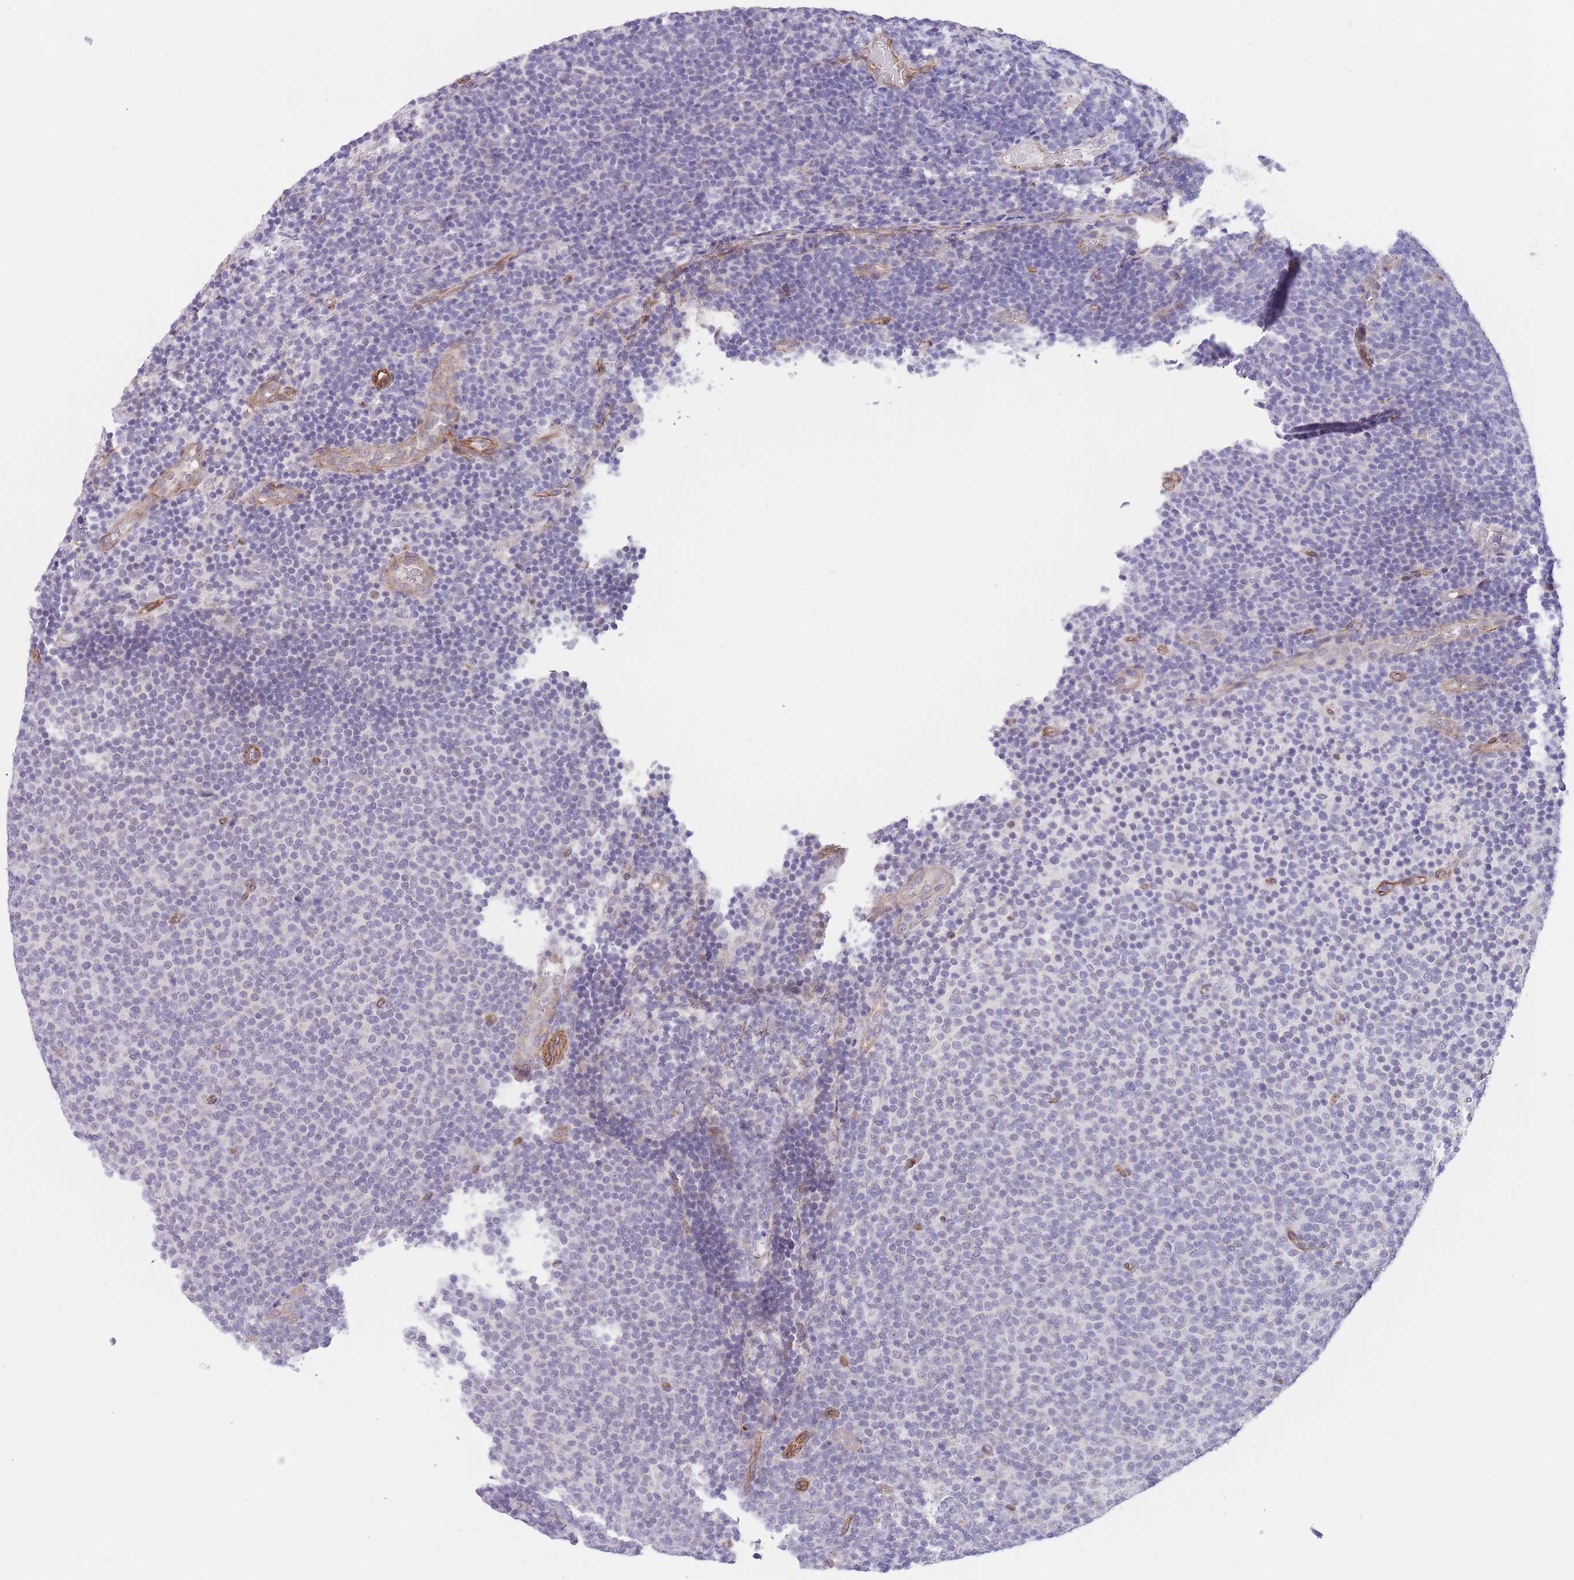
{"staining": {"intensity": "negative", "quantity": "none", "location": "none"}, "tissue": "lymphoma", "cell_type": "Tumor cells", "image_type": "cancer", "snomed": [{"axis": "morphology", "description": "Malignant lymphoma, non-Hodgkin's type, Low grade"}, {"axis": "topography", "description": "Lymph node"}], "caption": "Immunohistochemical staining of human lymphoma demonstrates no significant positivity in tumor cells. (DAB (3,3'-diaminobenzidine) IHC with hematoxylin counter stain).", "gene": "QTRT1", "patient": {"sex": "male", "age": 66}}